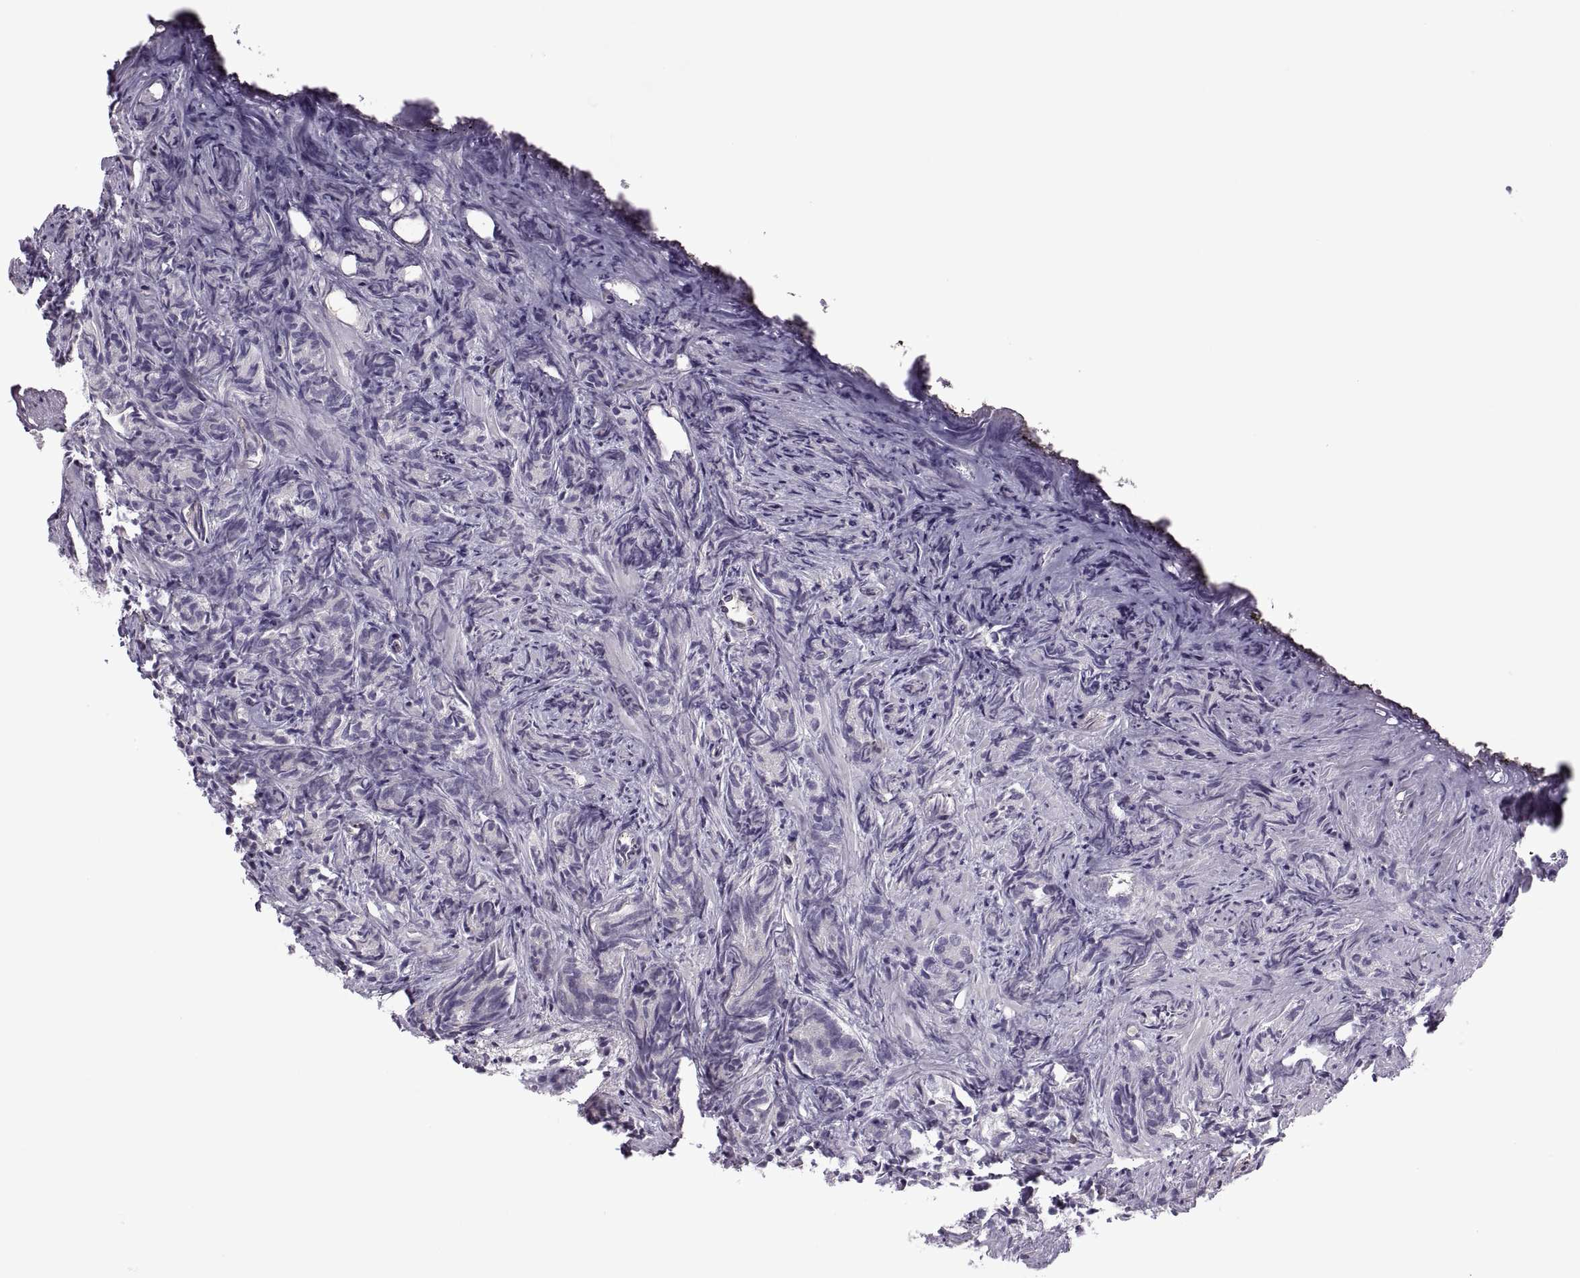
{"staining": {"intensity": "negative", "quantity": "none", "location": "none"}, "tissue": "prostate cancer", "cell_type": "Tumor cells", "image_type": "cancer", "snomed": [{"axis": "morphology", "description": "Adenocarcinoma, High grade"}, {"axis": "topography", "description": "Prostate"}], "caption": "Human prostate cancer (adenocarcinoma (high-grade)) stained for a protein using IHC exhibits no staining in tumor cells.", "gene": "ODF3", "patient": {"sex": "male", "age": 84}}